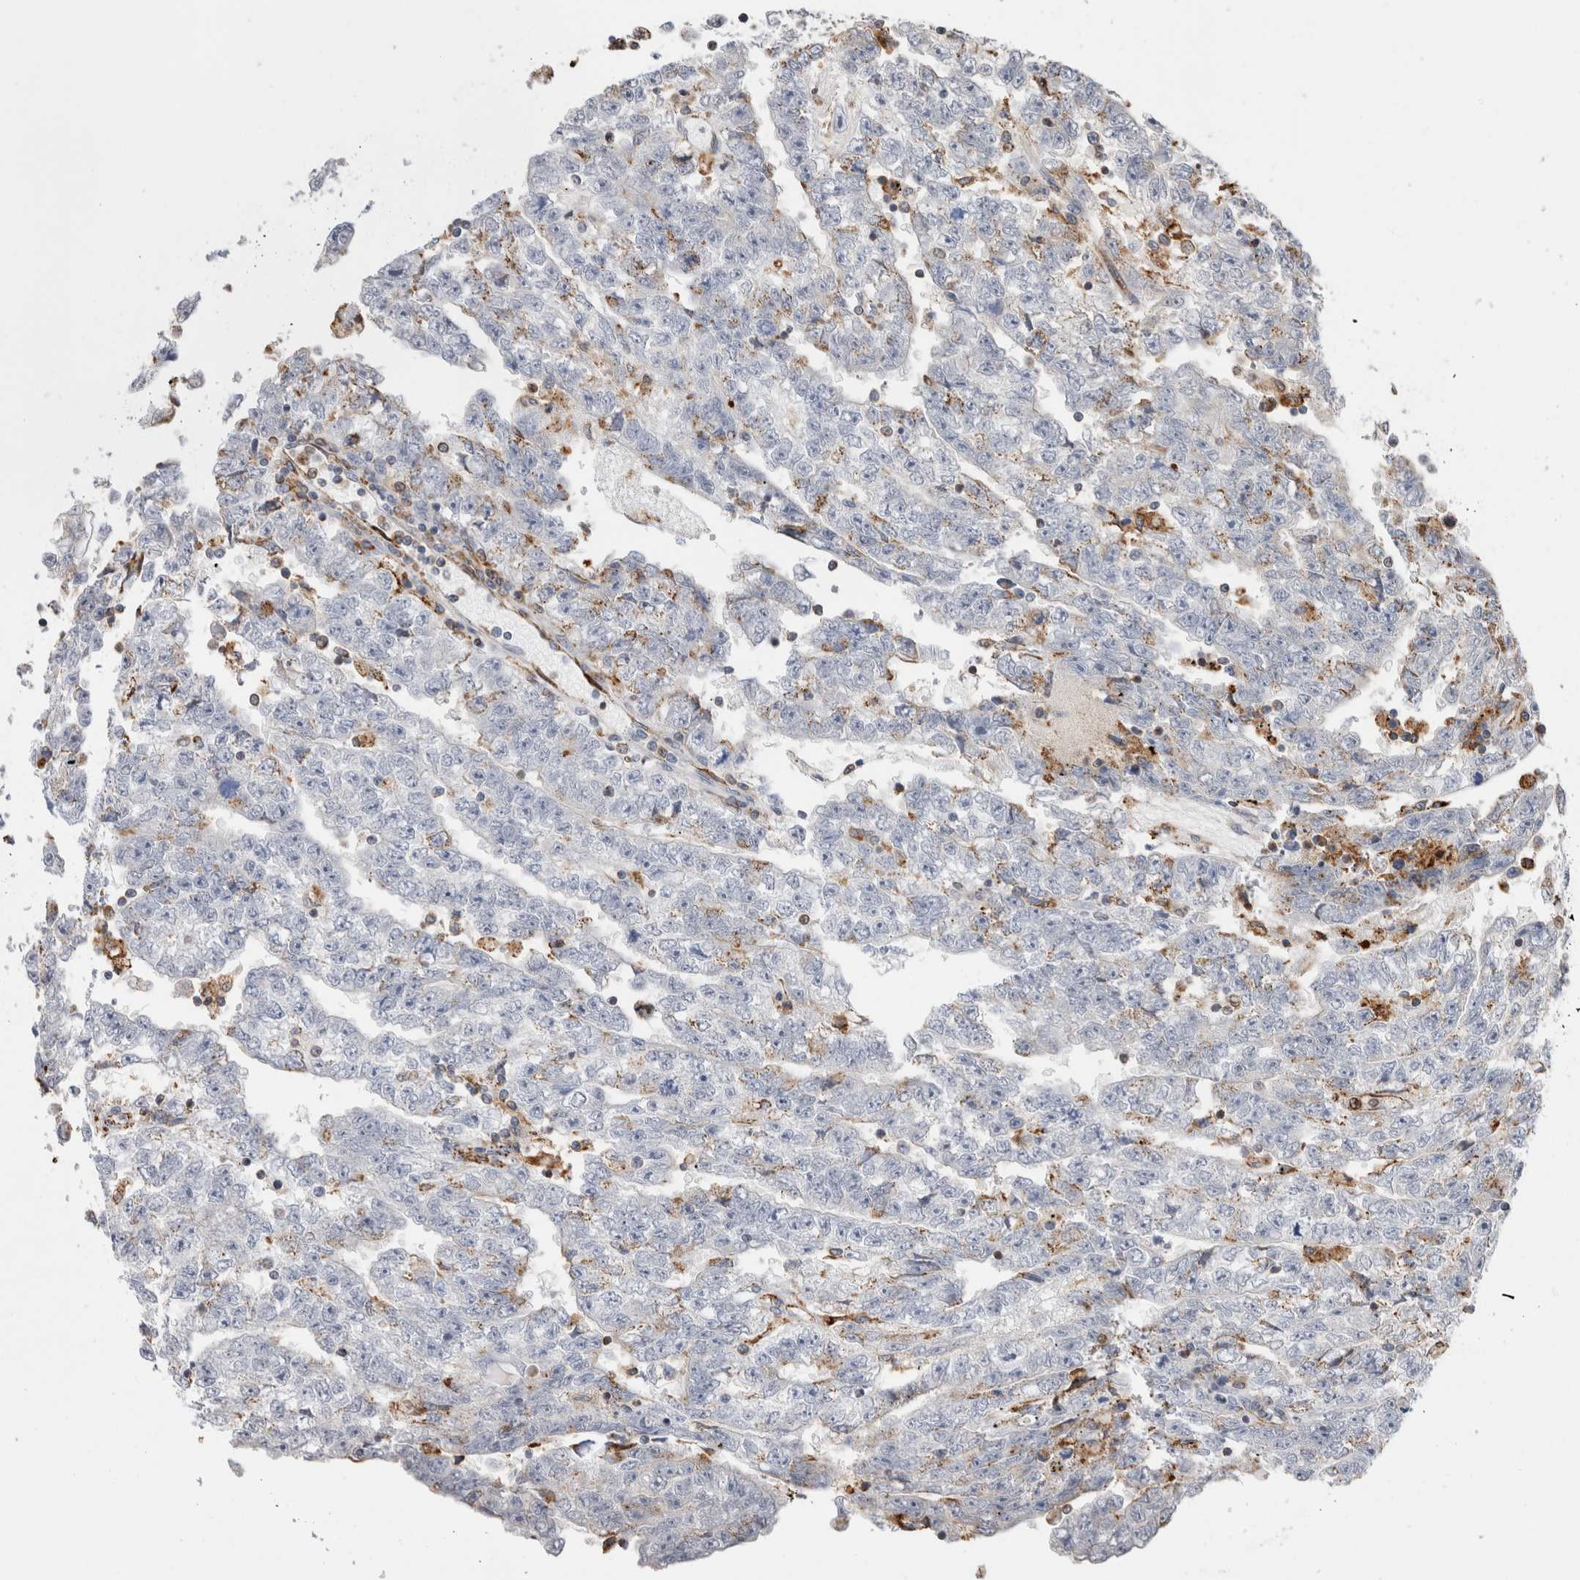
{"staining": {"intensity": "negative", "quantity": "none", "location": "none"}, "tissue": "testis cancer", "cell_type": "Tumor cells", "image_type": "cancer", "snomed": [{"axis": "morphology", "description": "Carcinoma, Embryonal, NOS"}, {"axis": "topography", "description": "Testis"}], "caption": "Tumor cells show no significant staining in testis cancer (embryonal carcinoma).", "gene": "CCDC88B", "patient": {"sex": "male", "age": 25}}